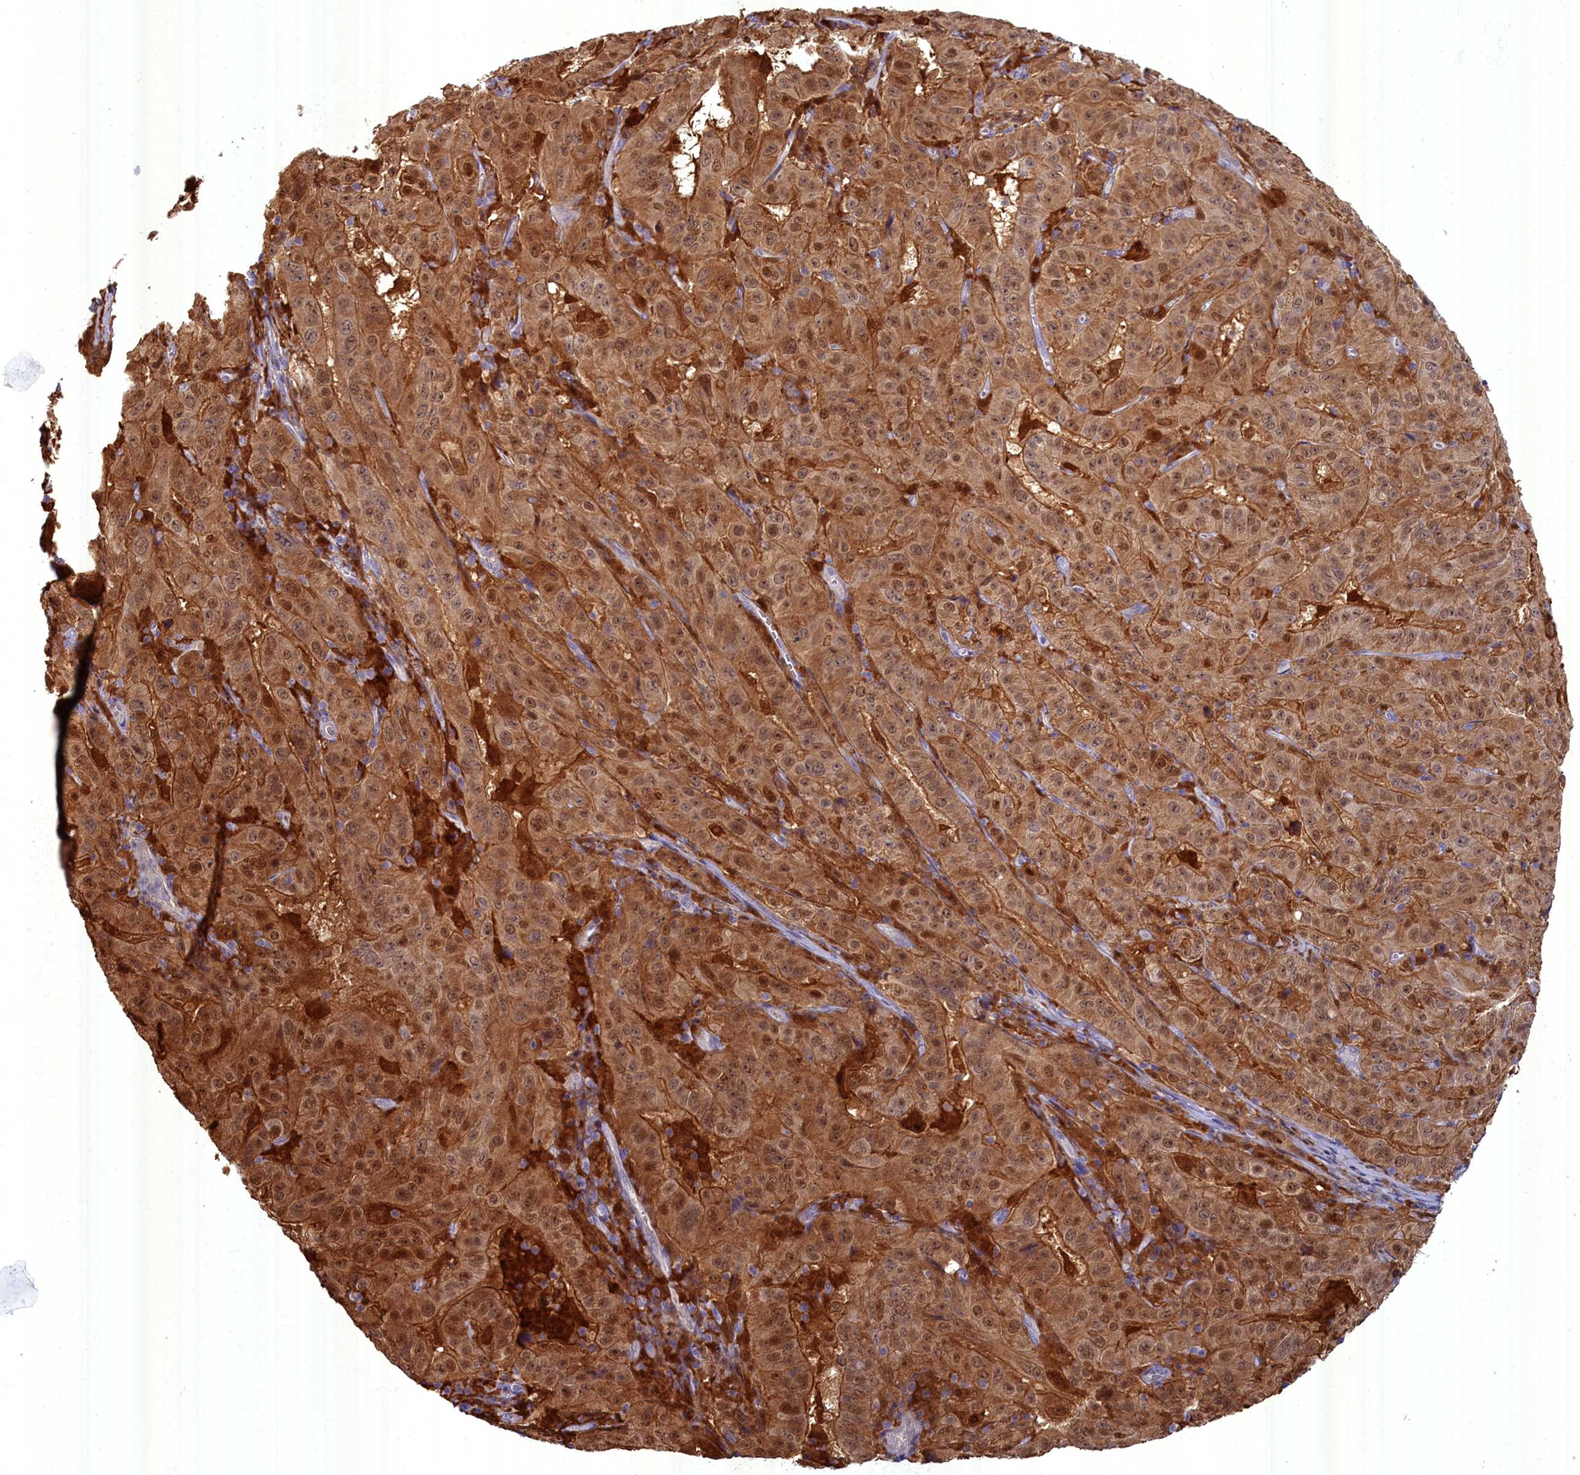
{"staining": {"intensity": "moderate", "quantity": ">75%", "location": "cytoplasmic/membranous,nuclear"}, "tissue": "pancreatic cancer", "cell_type": "Tumor cells", "image_type": "cancer", "snomed": [{"axis": "morphology", "description": "Adenocarcinoma, NOS"}, {"axis": "topography", "description": "Pancreas"}], "caption": "Pancreatic cancer tissue shows moderate cytoplasmic/membranous and nuclear positivity in about >75% of tumor cells, visualized by immunohistochemistry.", "gene": "BLVRB", "patient": {"sex": "male", "age": 63}}